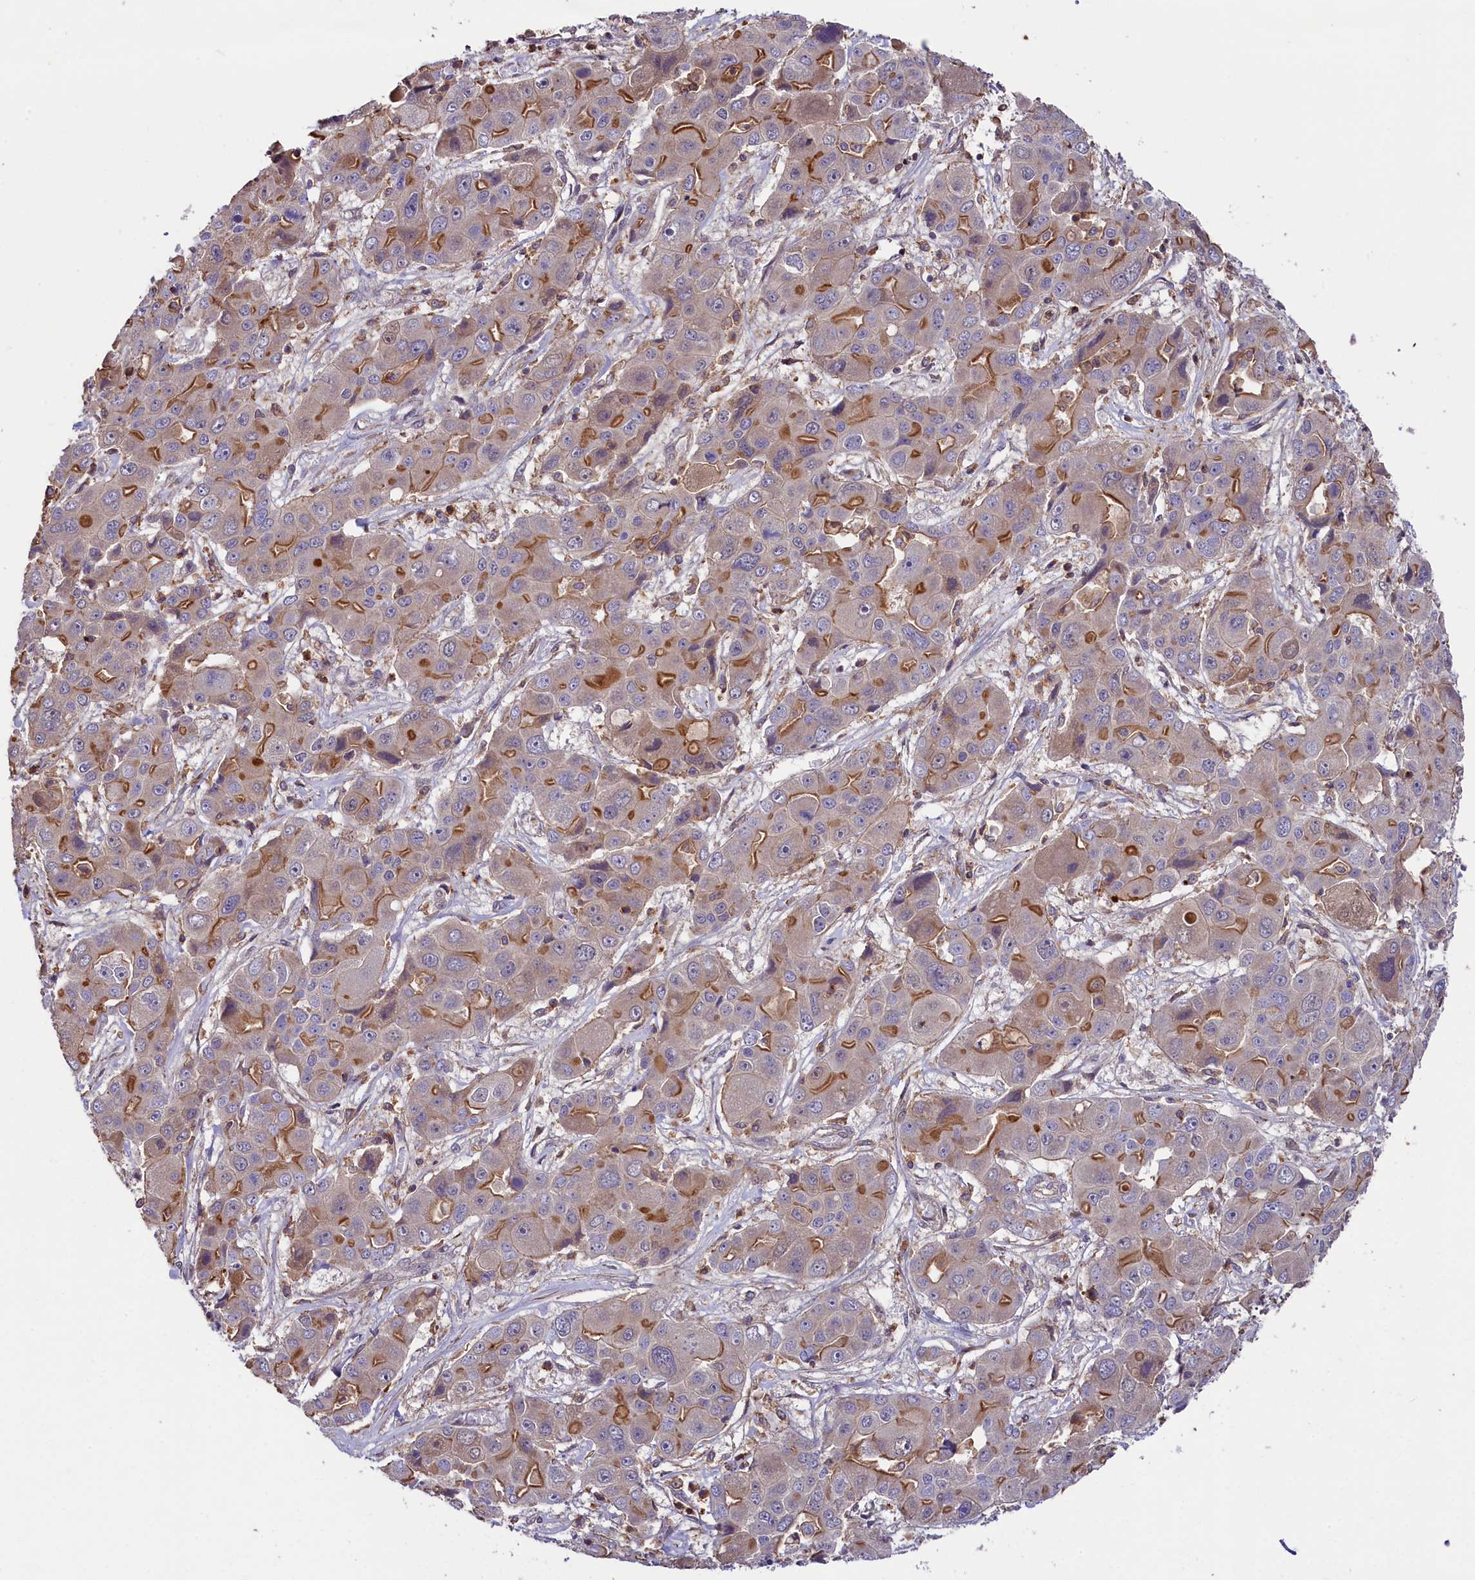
{"staining": {"intensity": "moderate", "quantity": "25%-75%", "location": "cytoplasmic/membranous"}, "tissue": "liver cancer", "cell_type": "Tumor cells", "image_type": "cancer", "snomed": [{"axis": "morphology", "description": "Cholangiocarcinoma"}, {"axis": "topography", "description": "Liver"}], "caption": "IHC (DAB (3,3'-diaminobenzidine)) staining of human liver cholangiocarcinoma shows moderate cytoplasmic/membranous protein positivity in about 25%-75% of tumor cells.", "gene": "SKIDA1", "patient": {"sex": "male", "age": 67}}